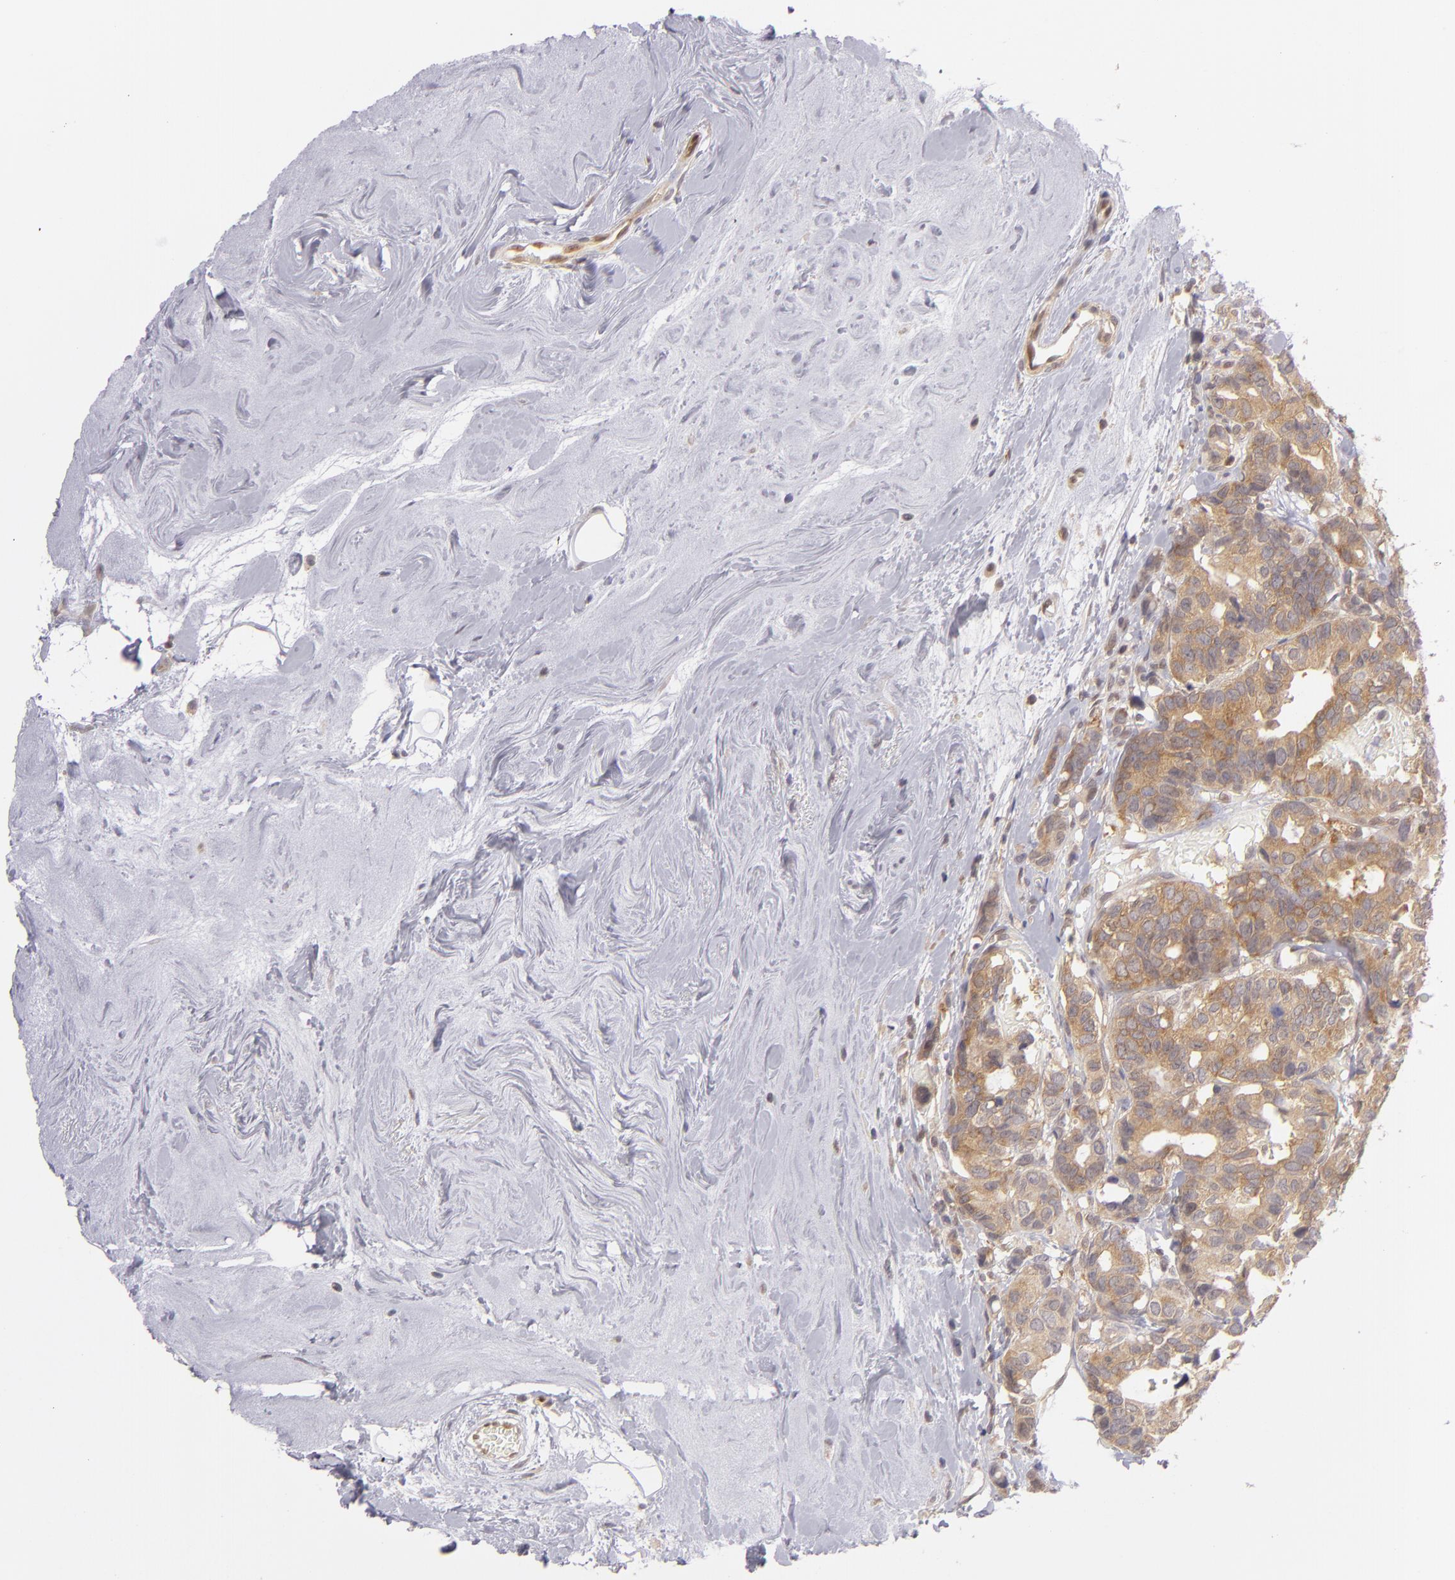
{"staining": {"intensity": "strong", "quantity": ">75%", "location": "cytoplasmic/membranous"}, "tissue": "breast cancer", "cell_type": "Tumor cells", "image_type": "cancer", "snomed": [{"axis": "morphology", "description": "Duct carcinoma"}, {"axis": "topography", "description": "Breast"}], "caption": "This micrograph demonstrates immunohistochemistry staining of breast intraductal carcinoma, with high strong cytoplasmic/membranous expression in about >75% of tumor cells.", "gene": "PTPN13", "patient": {"sex": "female", "age": 69}}